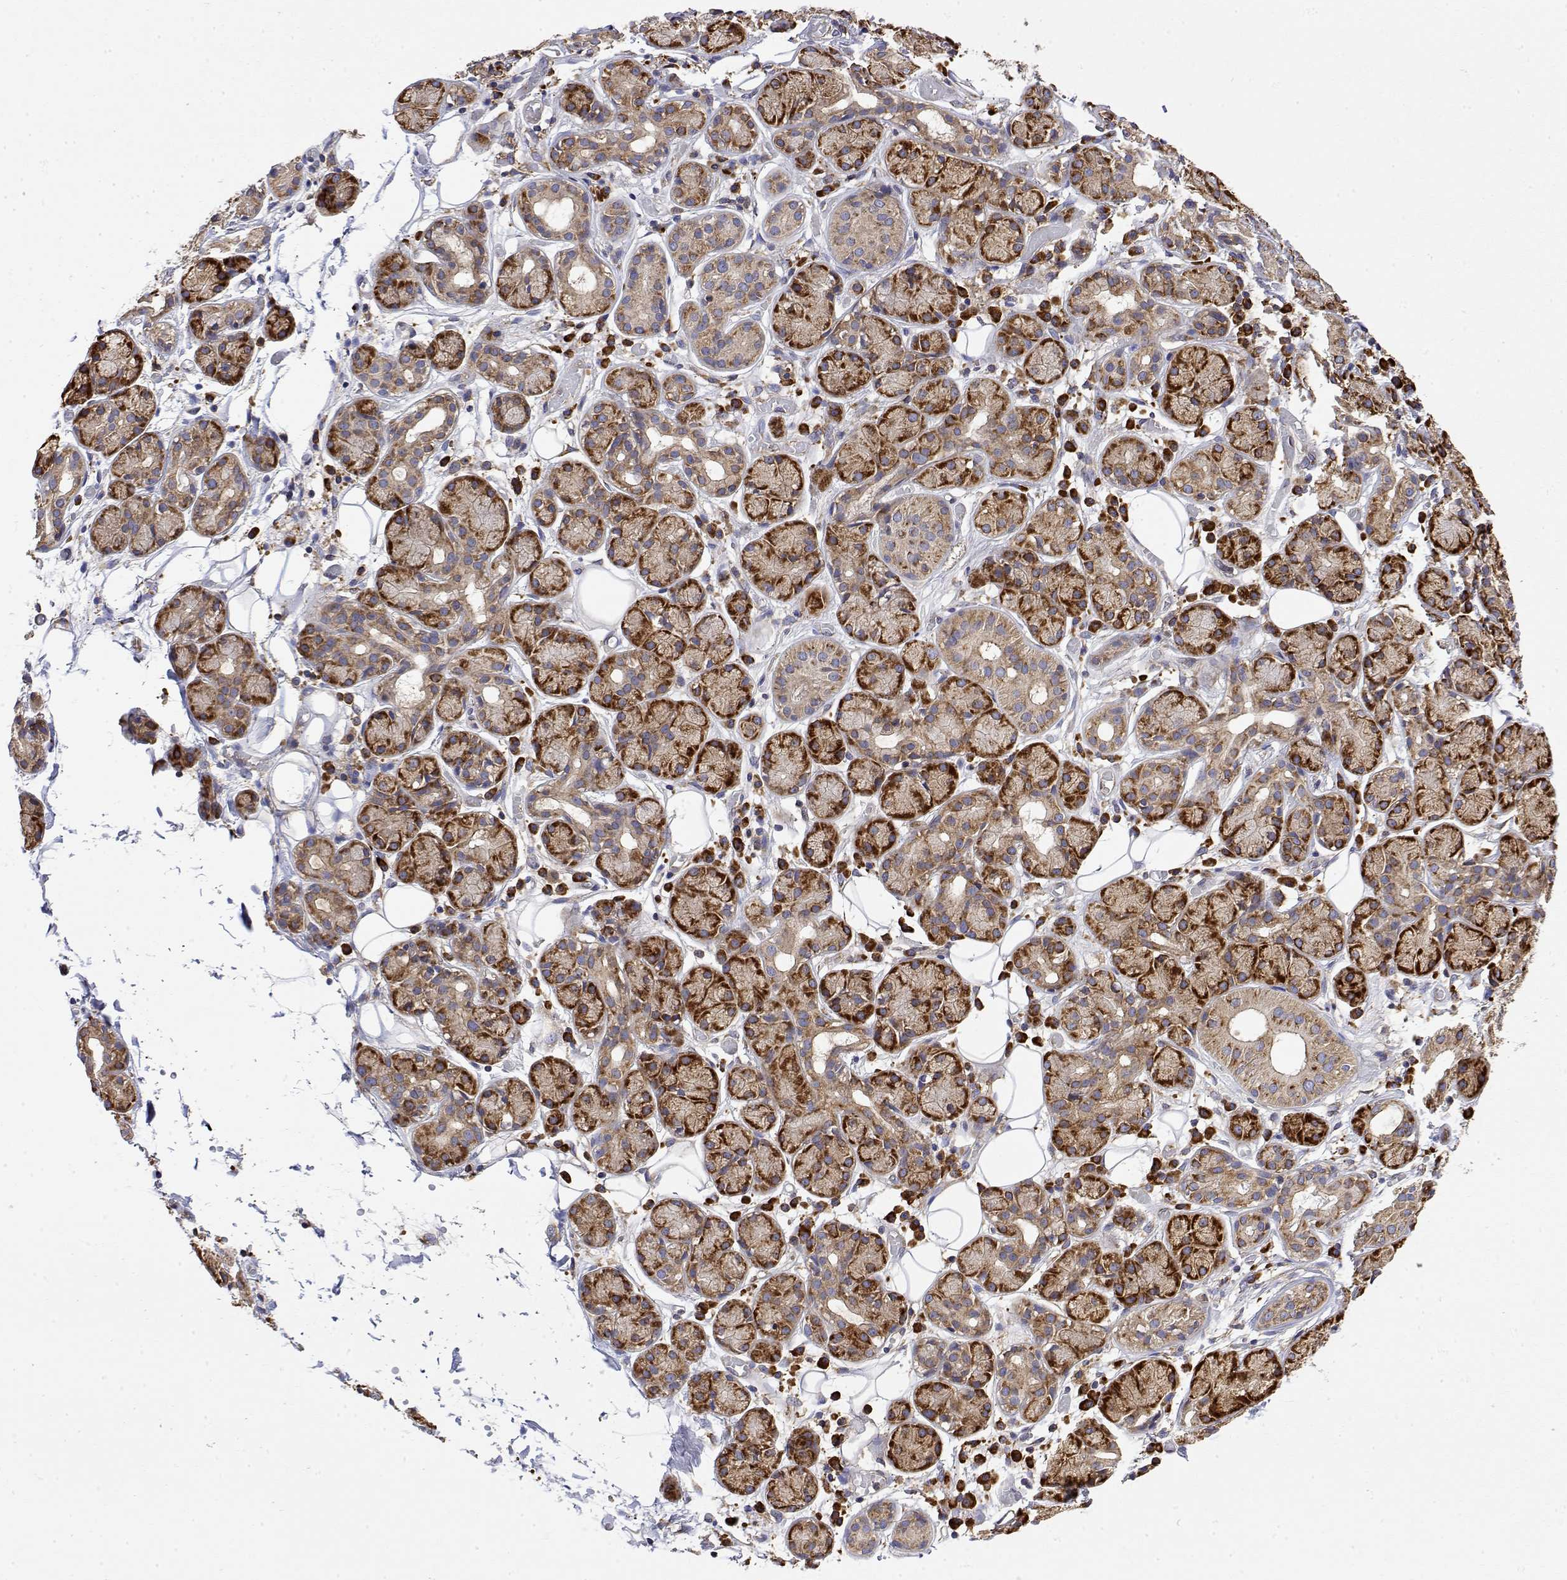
{"staining": {"intensity": "strong", "quantity": ">75%", "location": "cytoplasmic/membranous"}, "tissue": "salivary gland", "cell_type": "Glandular cells", "image_type": "normal", "snomed": [{"axis": "morphology", "description": "Normal tissue, NOS"}, {"axis": "topography", "description": "Salivary gland"}, {"axis": "topography", "description": "Peripheral nerve tissue"}], "caption": "Approximately >75% of glandular cells in normal human salivary gland display strong cytoplasmic/membranous protein expression as visualized by brown immunohistochemical staining.", "gene": "EEF1G", "patient": {"sex": "male", "age": 71}}